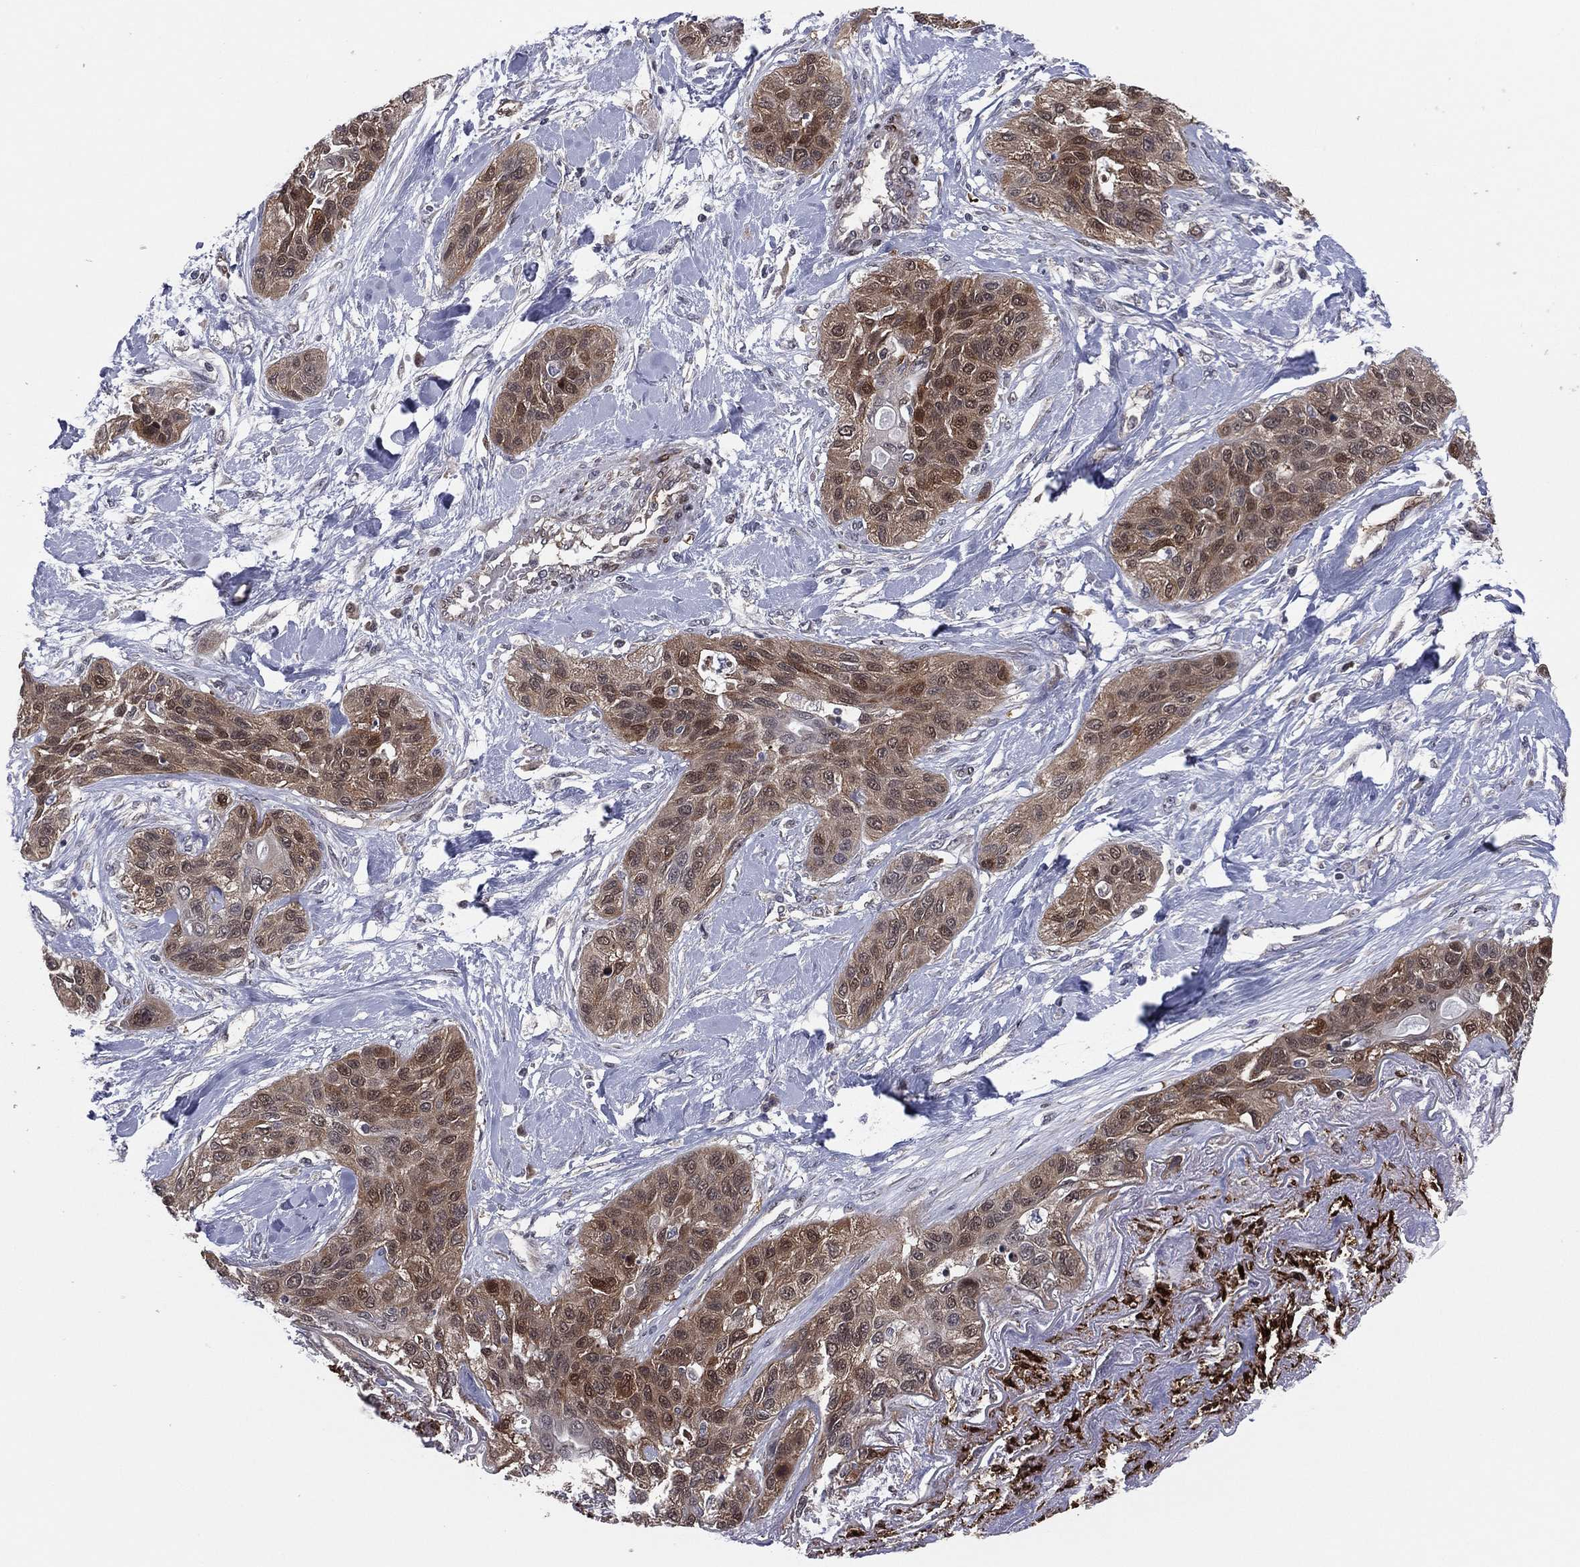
{"staining": {"intensity": "moderate", "quantity": "25%-75%", "location": "cytoplasmic/membranous,nuclear"}, "tissue": "lung cancer", "cell_type": "Tumor cells", "image_type": "cancer", "snomed": [{"axis": "morphology", "description": "Squamous cell carcinoma, NOS"}, {"axis": "topography", "description": "Lung"}], "caption": "A brown stain shows moderate cytoplasmic/membranous and nuclear expression of a protein in human squamous cell carcinoma (lung) tumor cells.", "gene": "SNCG", "patient": {"sex": "female", "age": 70}}